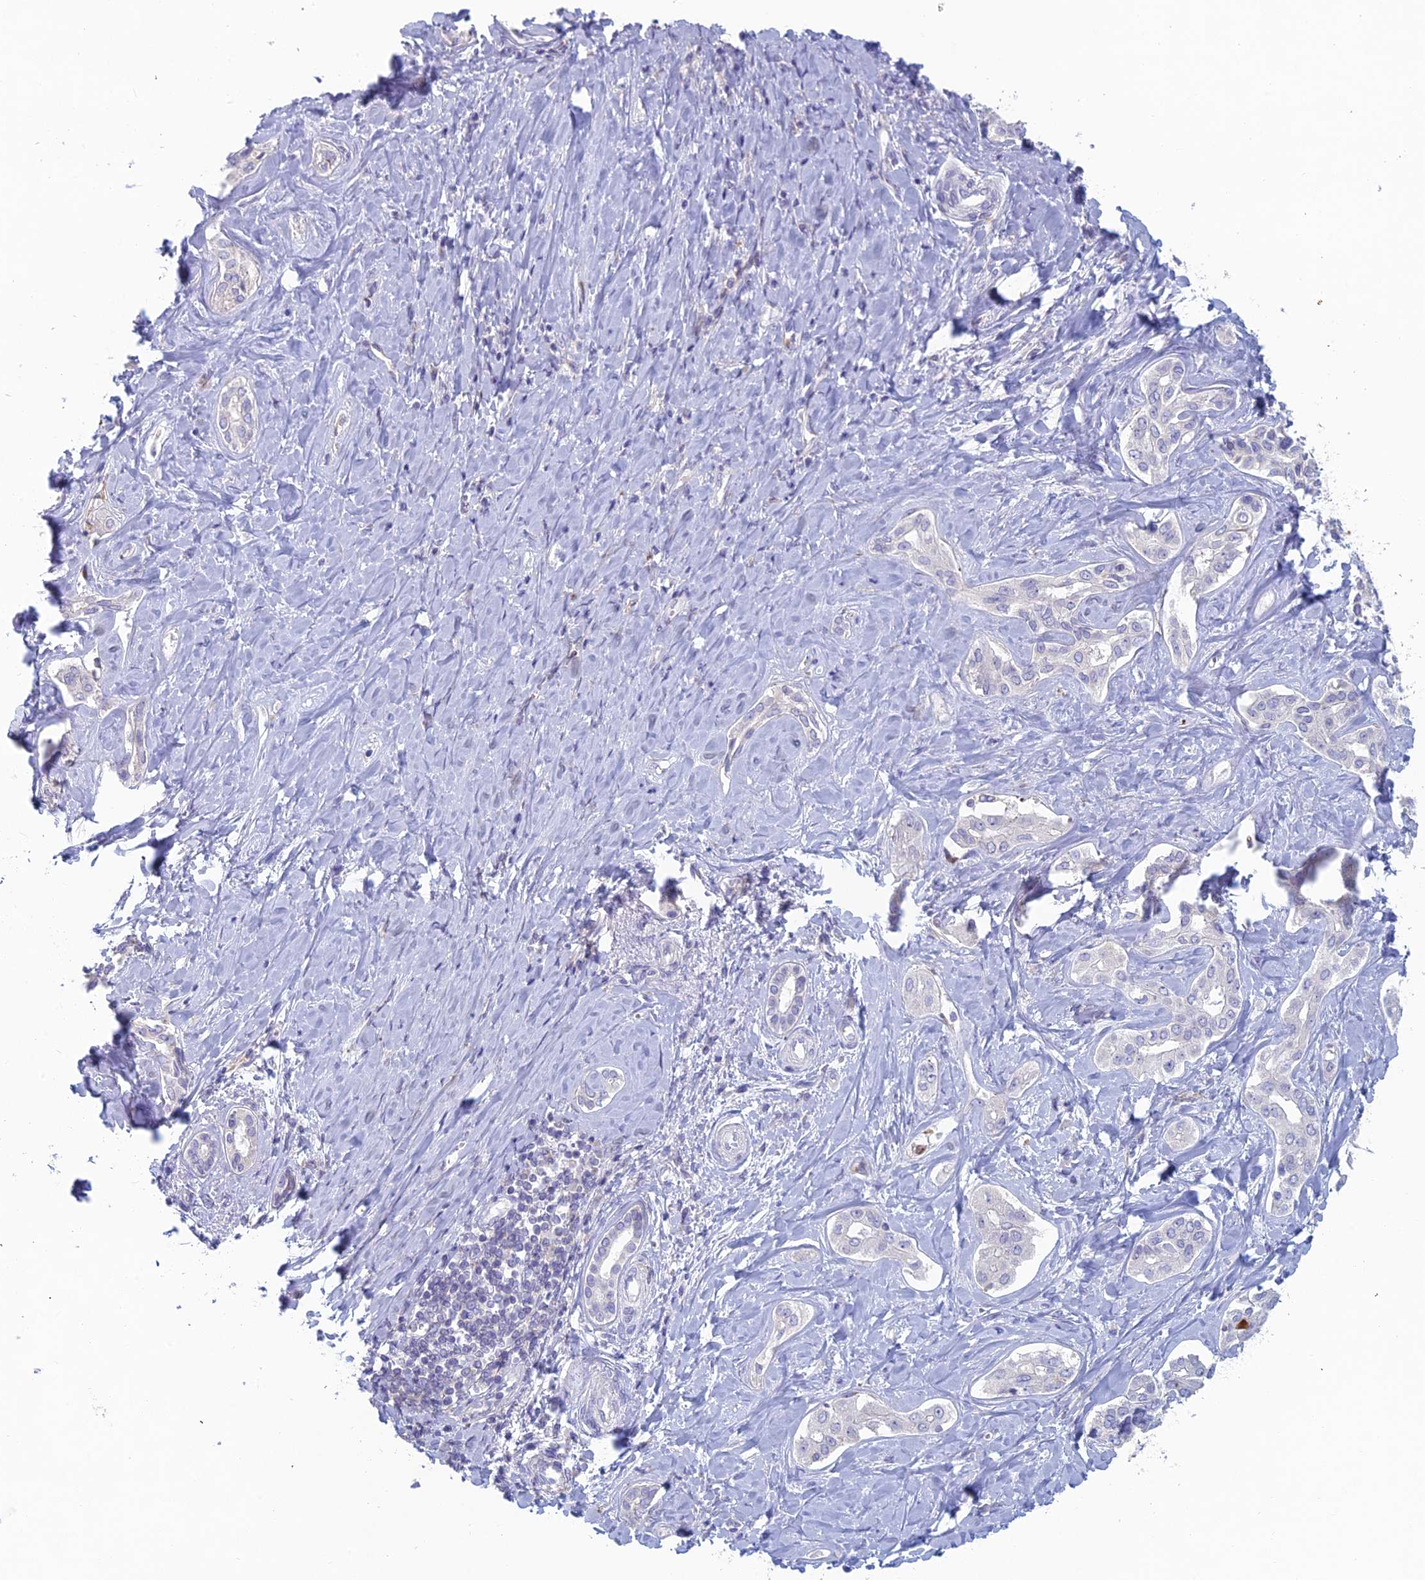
{"staining": {"intensity": "negative", "quantity": "none", "location": "none"}, "tissue": "liver cancer", "cell_type": "Tumor cells", "image_type": "cancer", "snomed": [{"axis": "morphology", "description": "Cholangiocarcinoma"}, {"axis": "topography", "description": "Liver"}], "caption": "Immunohistochemical staining of human liver cancer displays no significant positivity in tumor cells.", "gene": "FERD3L", "patient": {"sex": "female", "age": 77}}